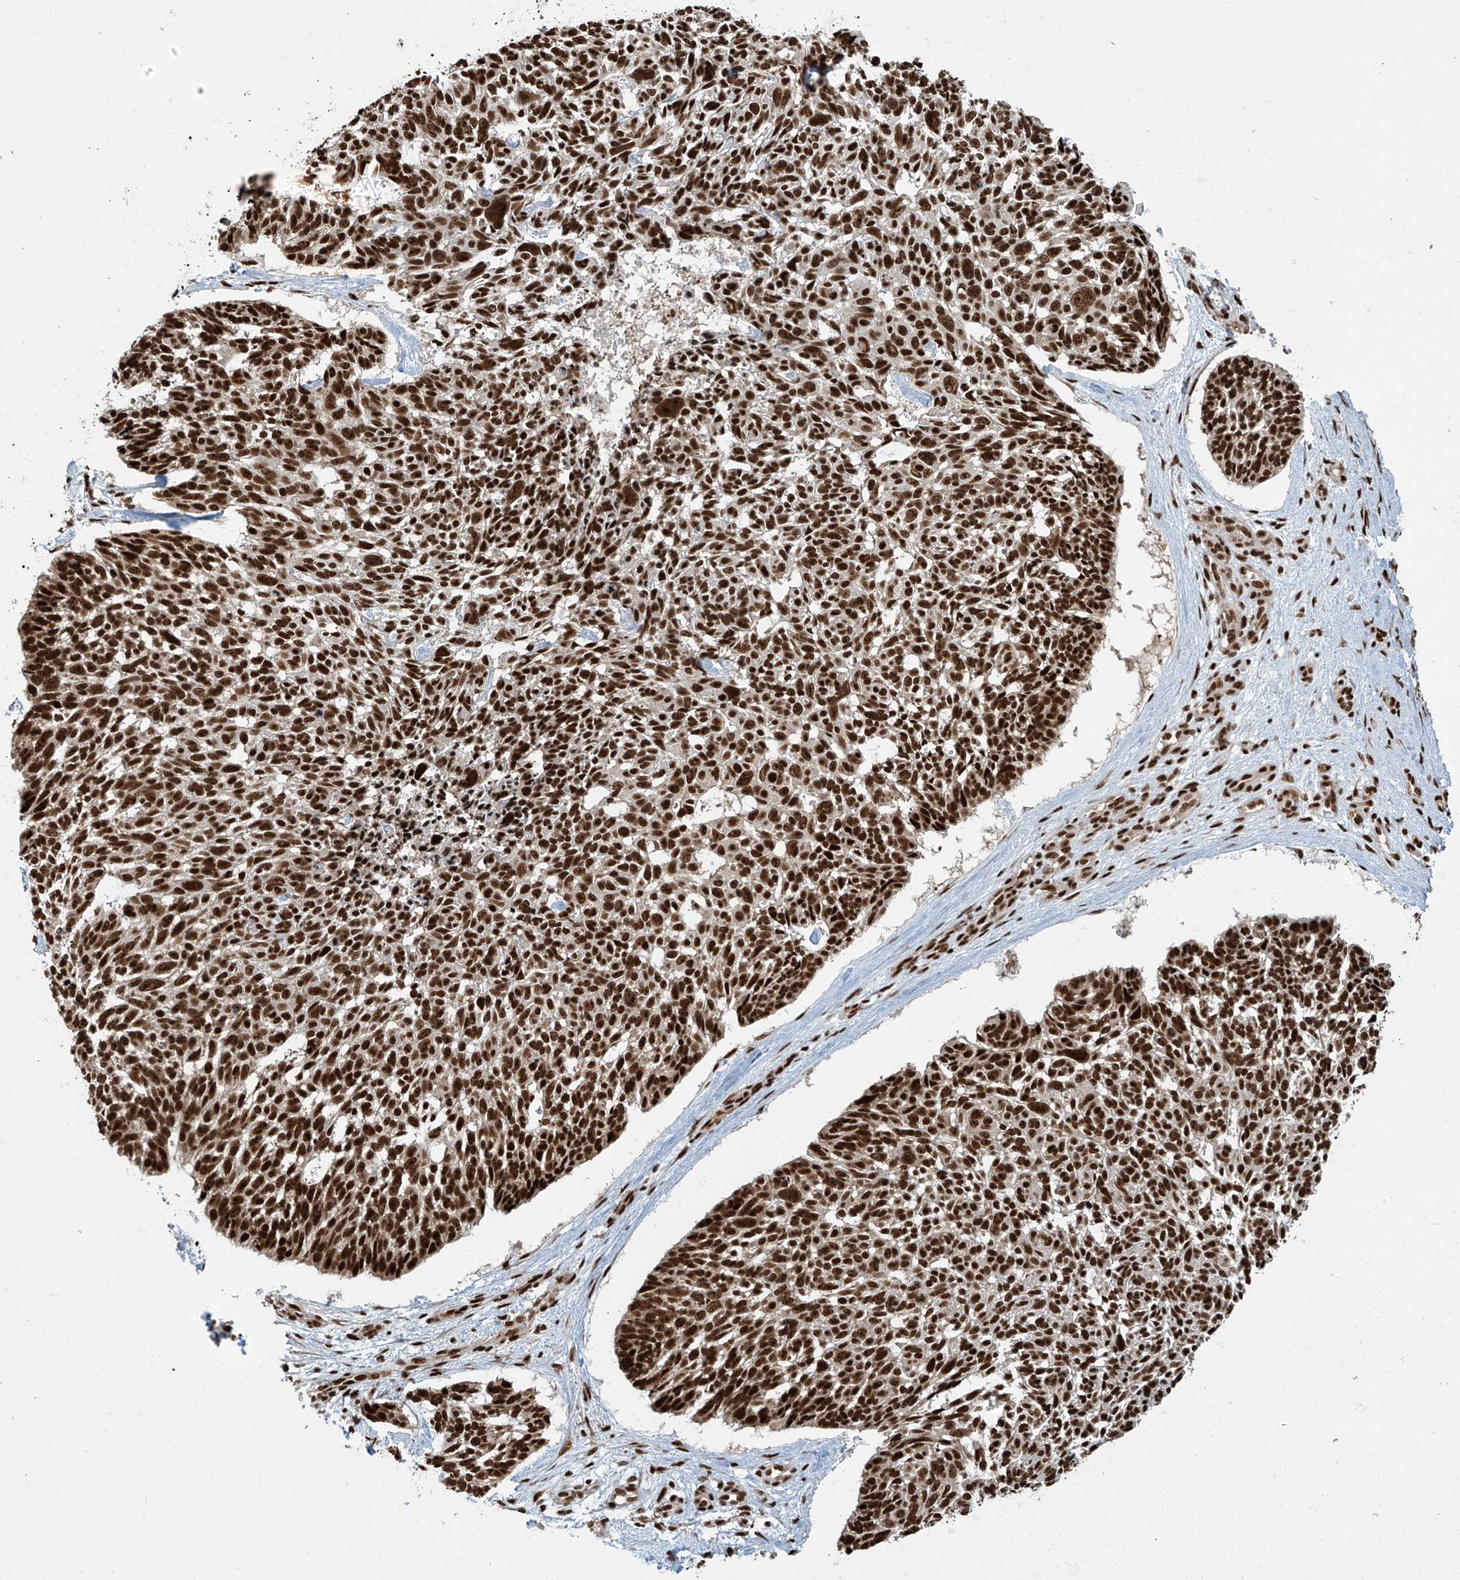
{"staining": {"intensity": "strong", "quantity": ">75%", "location": "nuclear"}, "tissue": "skin cancer", "cell_type": "Tumor cells", "image_type": "cancer", "snomed": [{"axis": "morphology", "description": "Basal cell carcinoma"}, {"axis": "topography", "description": "Skin"}], "caption": "Protein analysis of basal cell carcinoma (skin) tissue shows strong nuclear positivity in approximately >75% of tumor cells. The staining was performed using DAB, with brown indicating positive protein expression. Nuclei are stained blue with hematoxylin.", "gene": "FAM193B", "patient": {"sex": "male", "age": 88}}